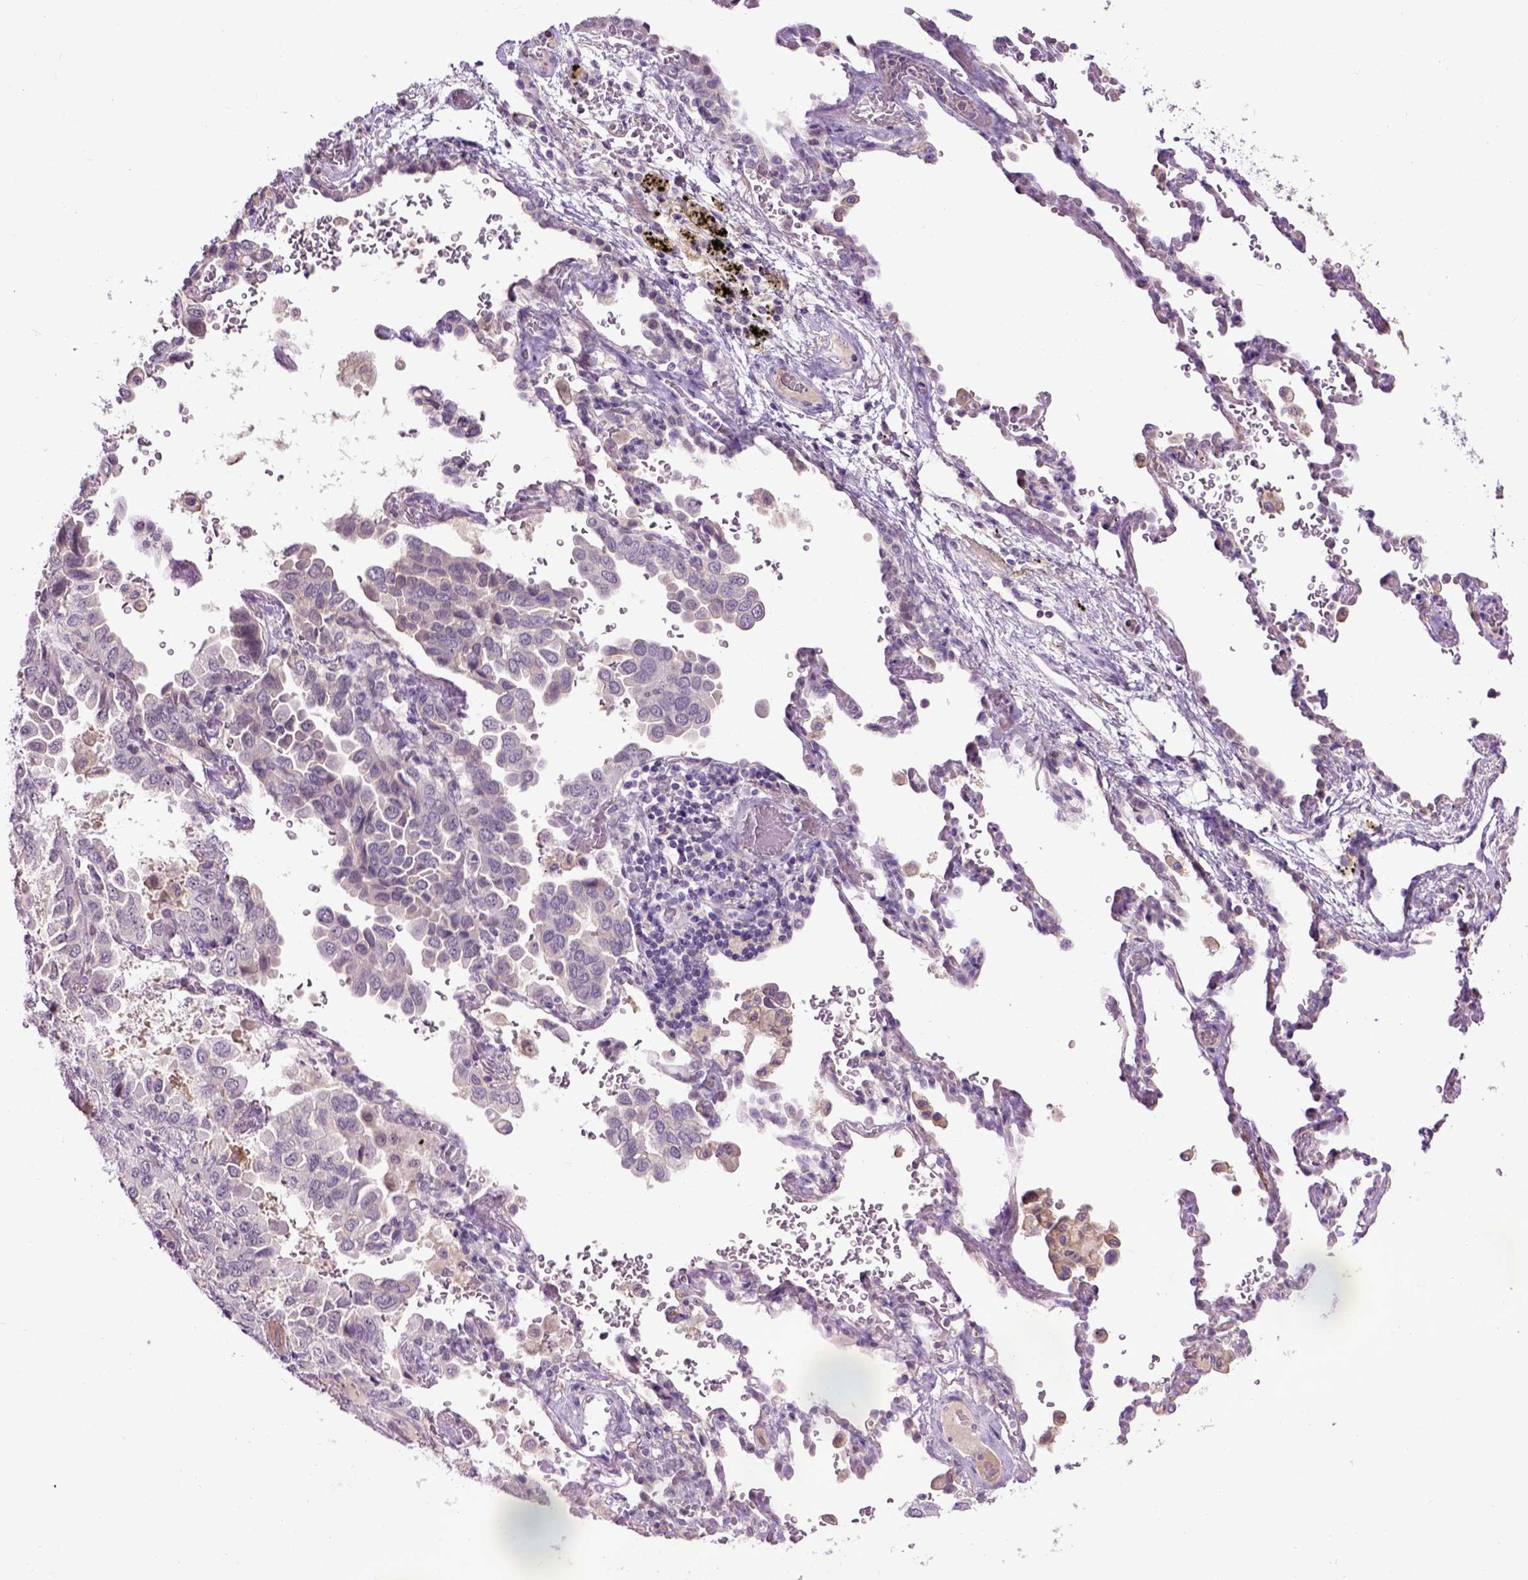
{"staining": {"intensity": "negative", "quantity": "none", "location": "none"}, "tissue": "lung cancer", "cell_type": "Tumor cells", "image_type": "cancer", "snomed": [{"axis": "morphology", "description": "Aneuploidy"}, {"axis": "morphology", "description": "Adenocarcinoma, NOS"}, {"axis": "morphology", "description": "Adenocarcinoma, metastatic, NOS"}, {"axis": "topography", "description": "Lymph node"}, {"axis": "topography", "description": "Lung"}], "caption": "Immunohistochemistry (IHC) micrograph of lung cancer stained for a protein (brown), which shows no expression in tumor cells. (DAB (3,3'-diaminobenzidine) immunohistochemistry visualized using brightfield microscopy, high magnification).", "gene": "EMILIN3", "patient": {"sex": "female", "age": 48}}